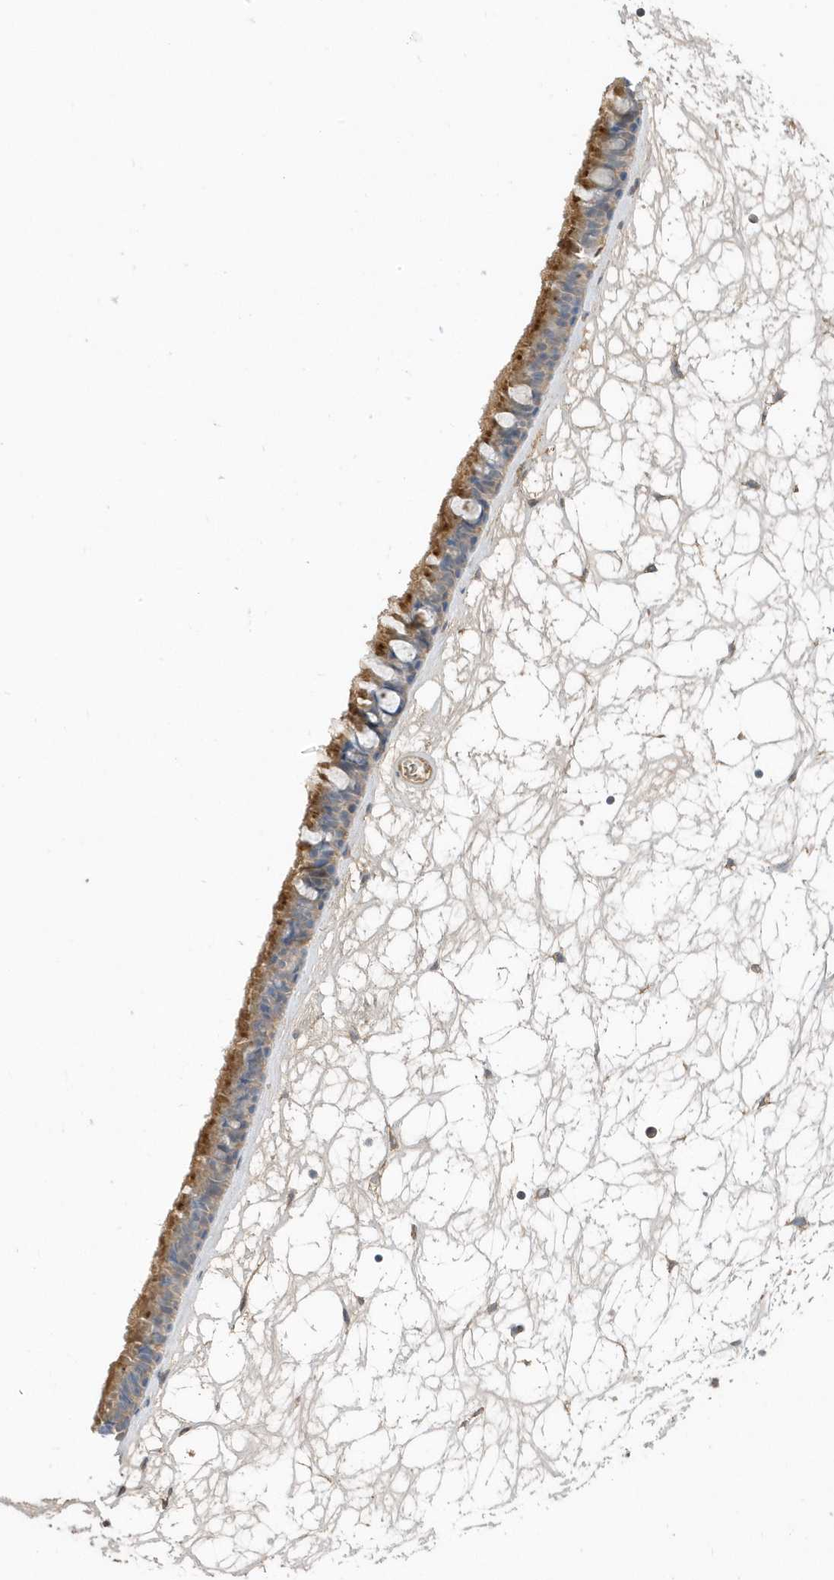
{"staining": {"intensity": "moderate", "quantity": ">75%", "location": "cytoplasmic/membranous"}, "tissue": "nasopharynx", "cell_type": "Respiratory epithelial cells", "image_type": "normal", "snomed": [{"axis": "morphology", "description": "Normal tissue, NOS"}, {"axis": "topography", "description": "Nasopharynx"}], "caption": "Moderate cytoplasmic/membranous protein positivity is present in approximately >75% of respiratory epithelial cells in nasopharynx. The staining was performed using DAB (3,3'-diaminobenzidine), with brown indicating positive protein expression. Nuclei are stained blue with hematoxylin.", "gene": "USP53", "patient": {"sex": "male", "age": 64}}